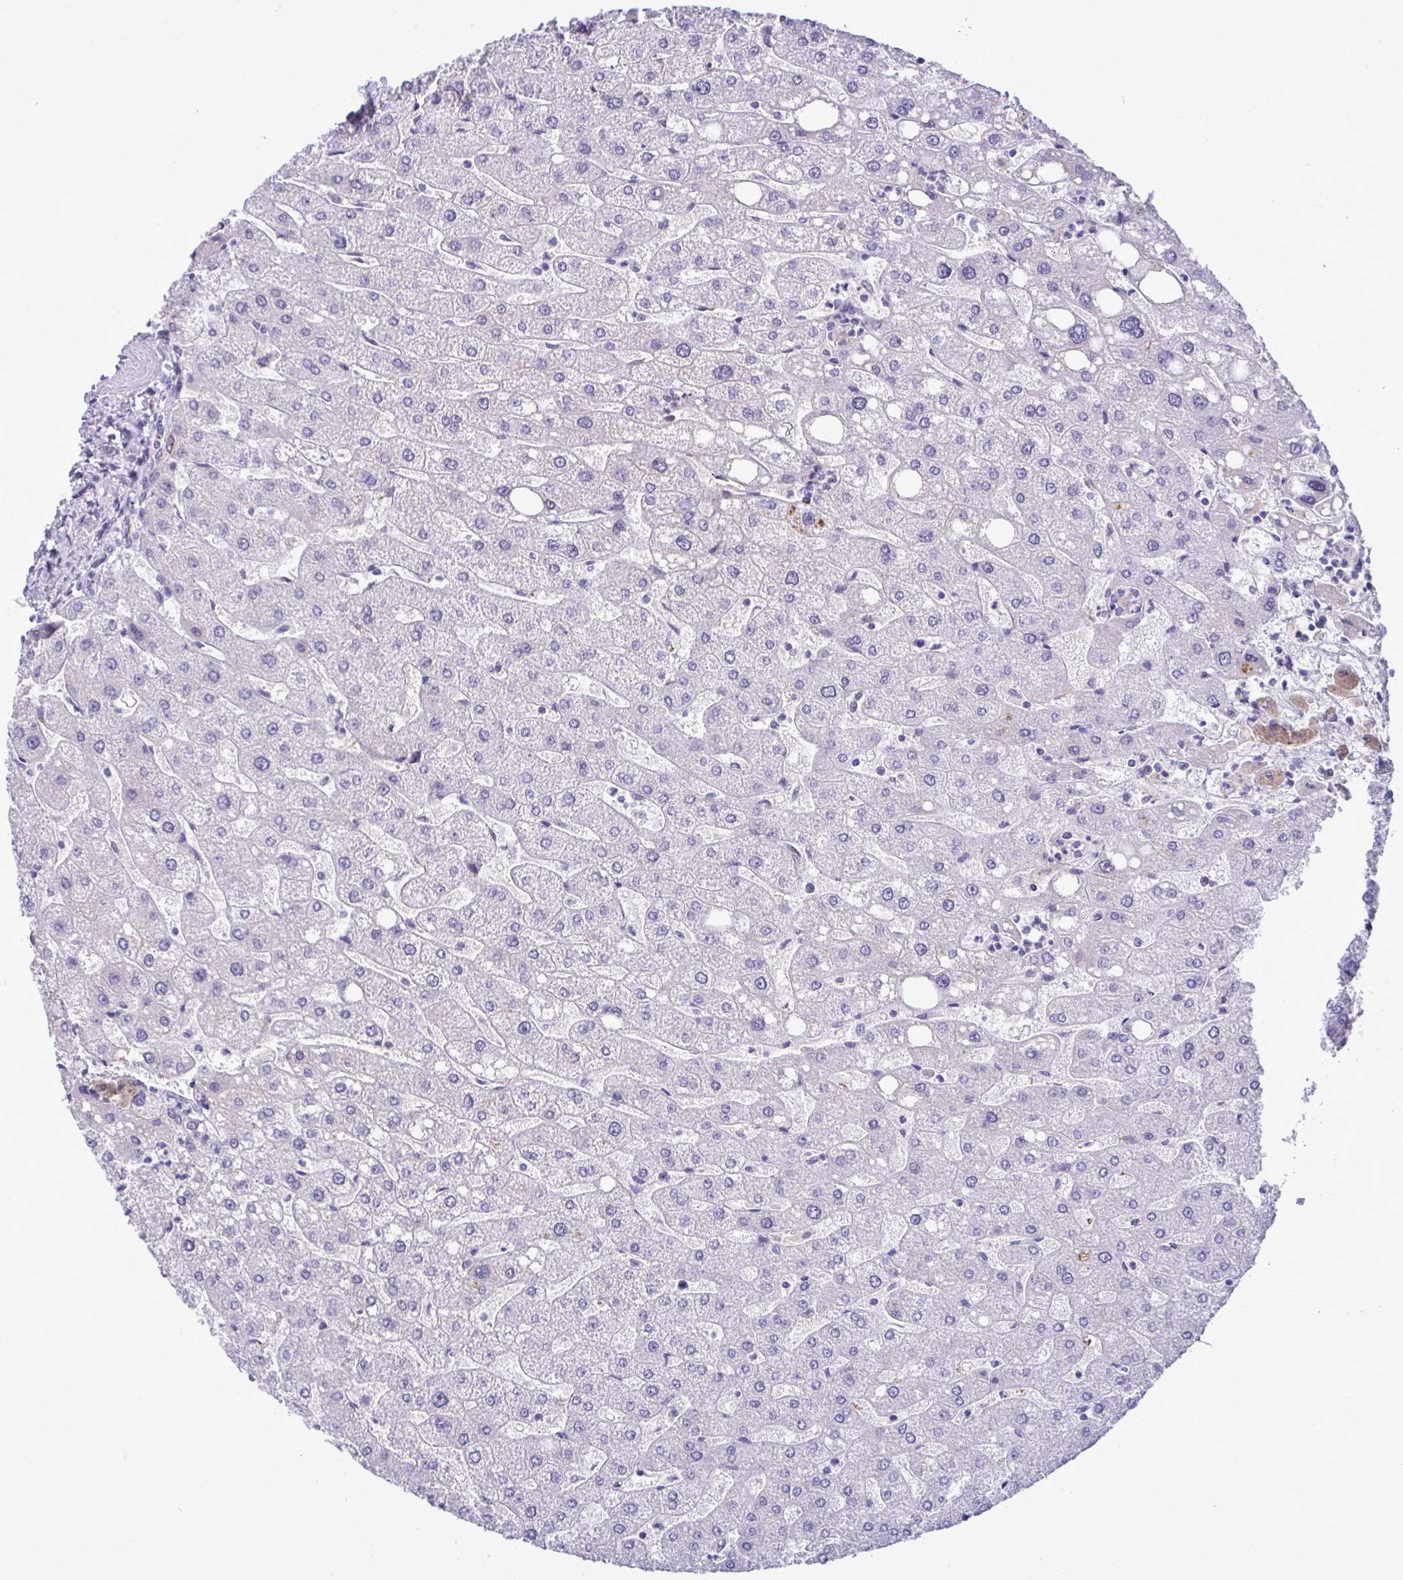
{"staining": {"intensity": "negative", "quantity": "none", "location": "none"}, "tissue": "liver", "cell_type": "Cholangiocytes", "image_type": "normal", "snomed": [{"axis": "morphology", "description": "Normal tissue, NOS"}, {"axis": "topography", "description": "Liver"}], "caption": "IHC photomicrograph of benign human liver stained for a protein (brown), which demonstrates no positivity in cholangiocytes.", "gene": "CDC20", "patient": {"sex": "male", "age": 67}}